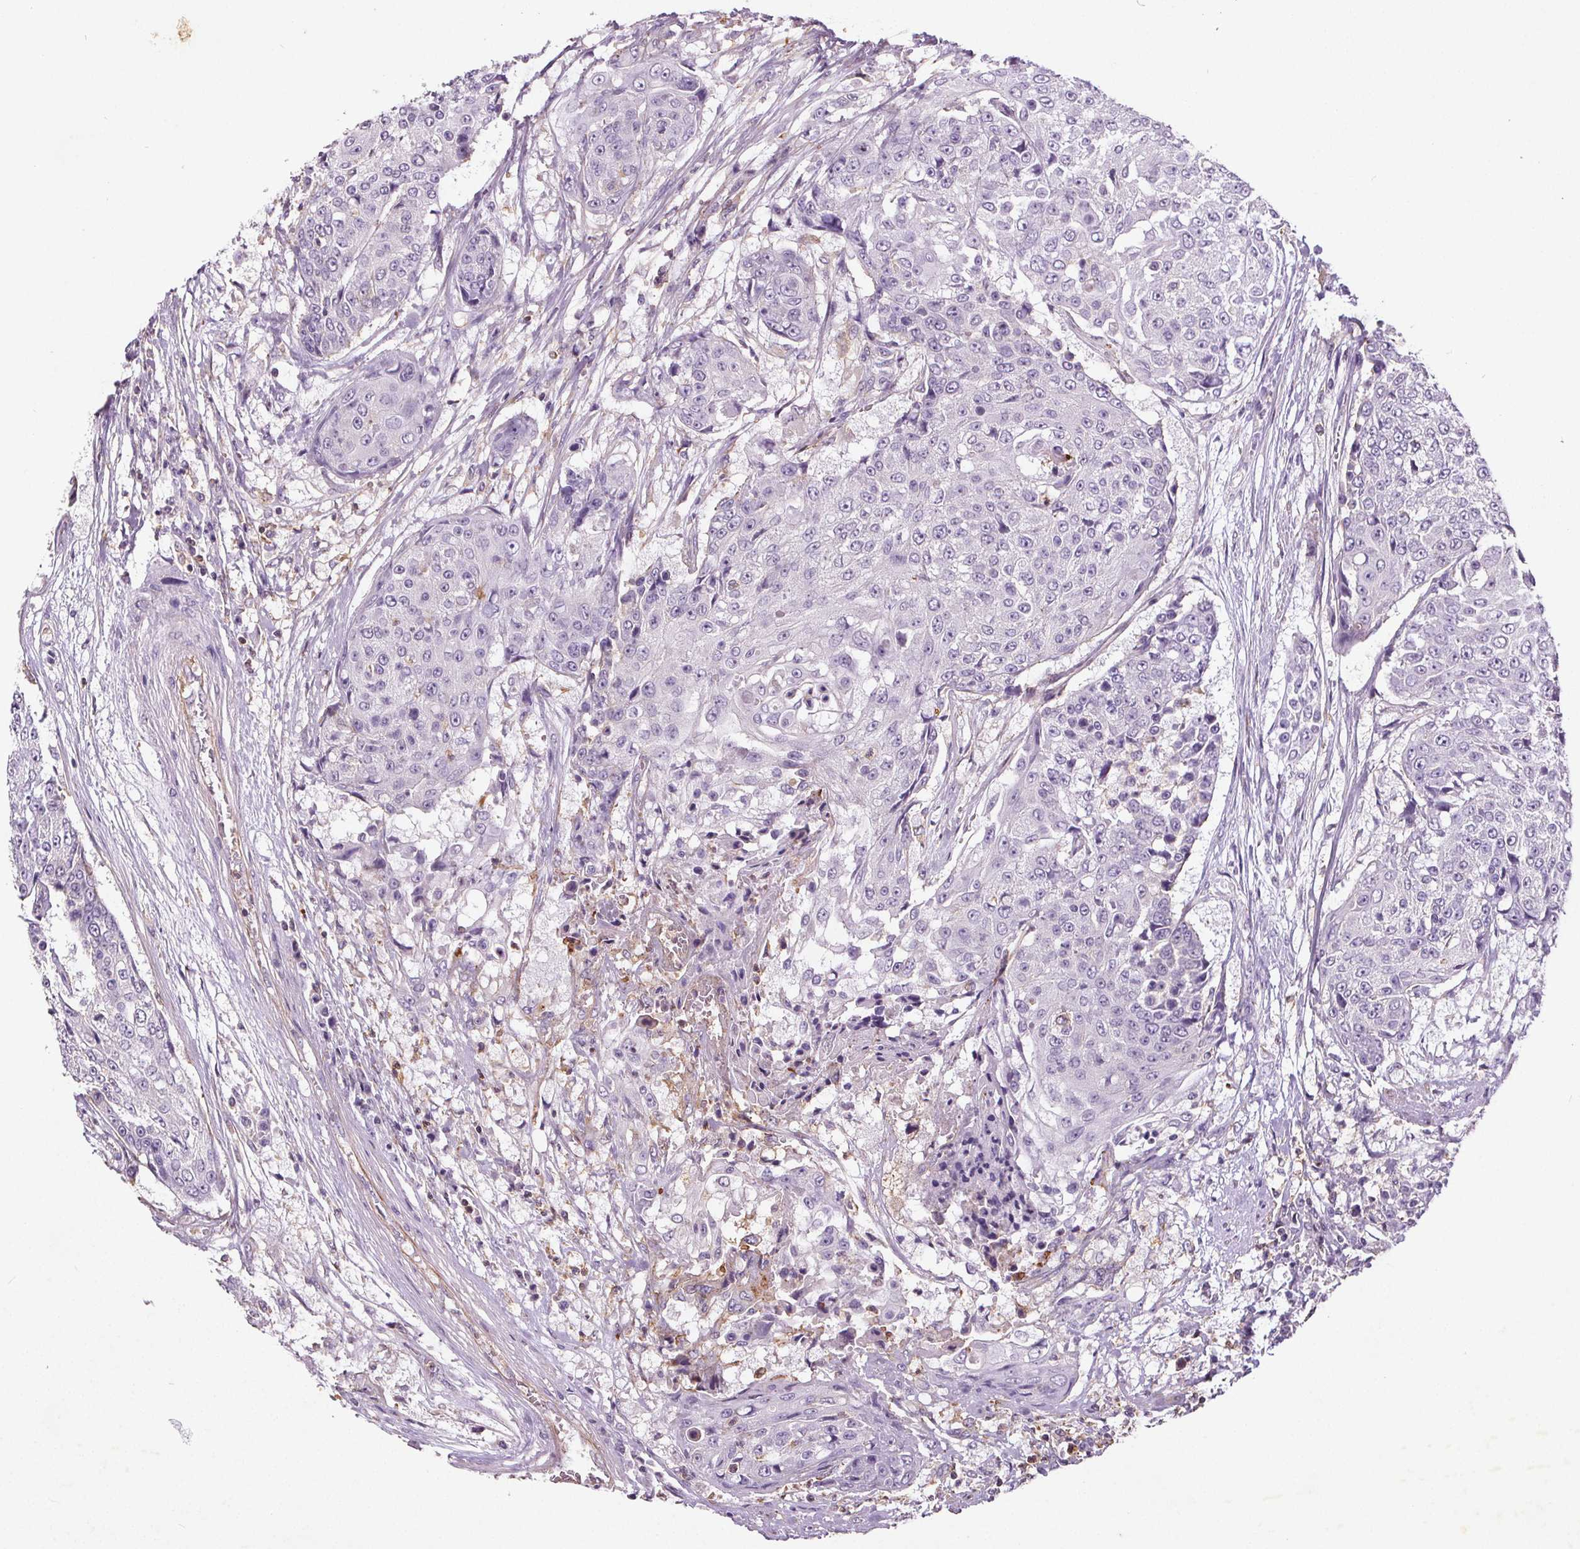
{"staining": {"intensity": "negative", "quantity": "none", "location": "none"}, "tissue": "urothelial cancer", "cell_type": "Tumor cells", "image_type": "cancer", "snomed": [{"axis": "morphology", "description": "Urothelial carcinoma, High grade"}, {"axis": "topography", "description": "Urinary bladder"}], "caption": "Urothelial cancer was stained to show a protein in brown. There is no significant expression in tumor cells. Nuclei are stained in blue.", "gene": "C19orf84", "patient": {"sex": "female", "age": 63}}